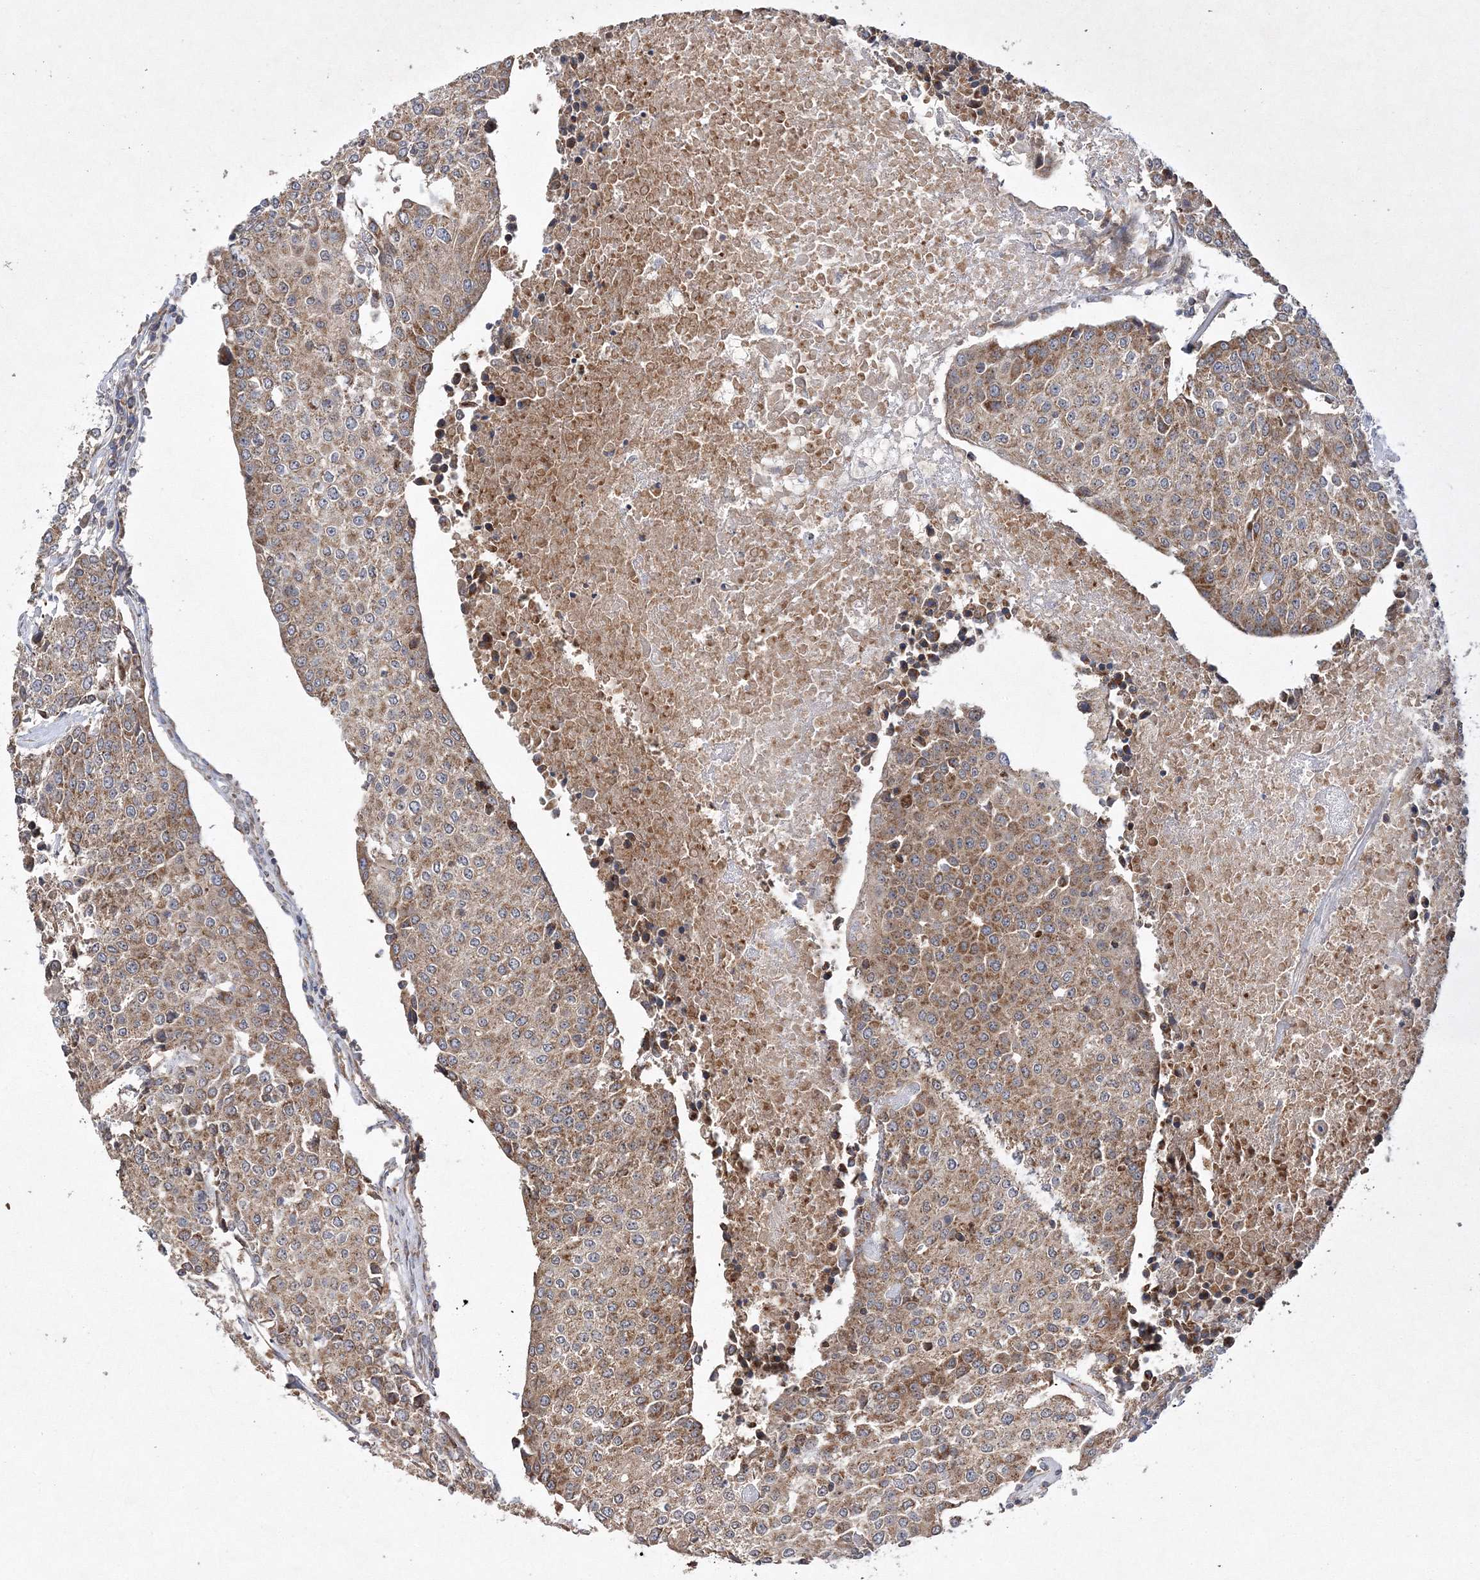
{"staining": {"intensity": "moderate", "quantity": "25%-75%", "location": "cytoplasmic/membranous"}, "tissue": "urothelial cancer", "cell_type": "Tumor cells", "image_type": "cancer", "snomed": [{"axis": "morphology", "description": "Urothelial carcinoma, High grade"}, {"axis": "topography", "description": "Urinary bladder"}], "caption": "High-grade urothelial carcinoma tissue exhibits moderate cytoplasmic/membranous staining in approximately 25%-75% of tumor cells, visualized by immunohistochemistry. Using DAB (brown) and hematoxylin (blue) stains, captured at high magnification using brightfield microscopy.", "gene": "DNAJC13", "patient": {"sex": "female", "age": 85}}